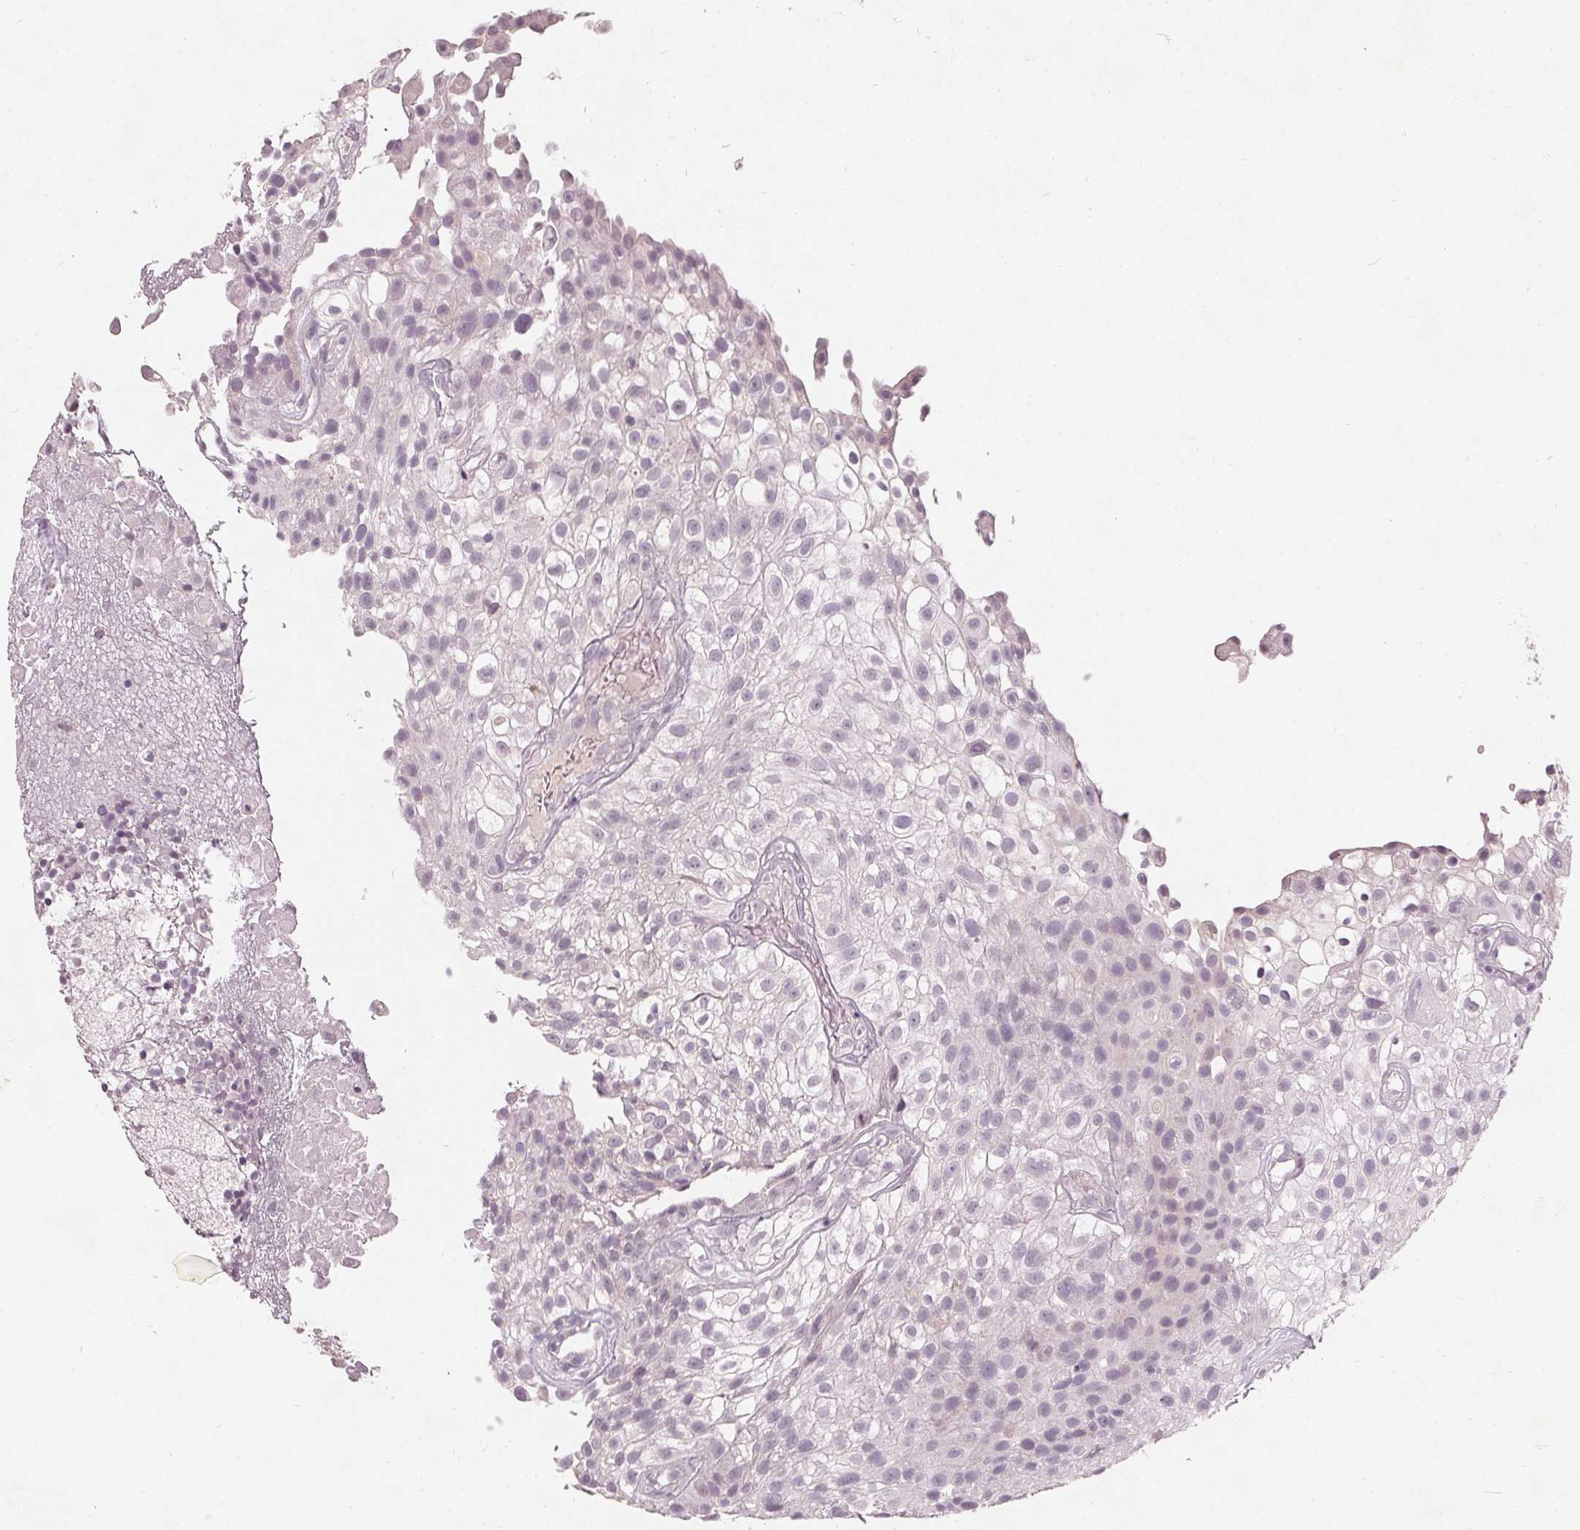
{"staining": {"intensity": "negative", "quantity": "none", "location": "none"}, "tissue": "urothelial cancer", "cell_type": "Tumor cells", "image_type": "cancer", "snomed": [{"axis": "morphology", "description": "Urothelial carcinoma, High grade"}, {"axis": "topography", "description": "Urinary bladder"}], "caption": "Tumor cells are negative for brown protein staining in urothelial cancer.", "gene": "TRIM60", "patient": {"sex": "male", "age": 56}}